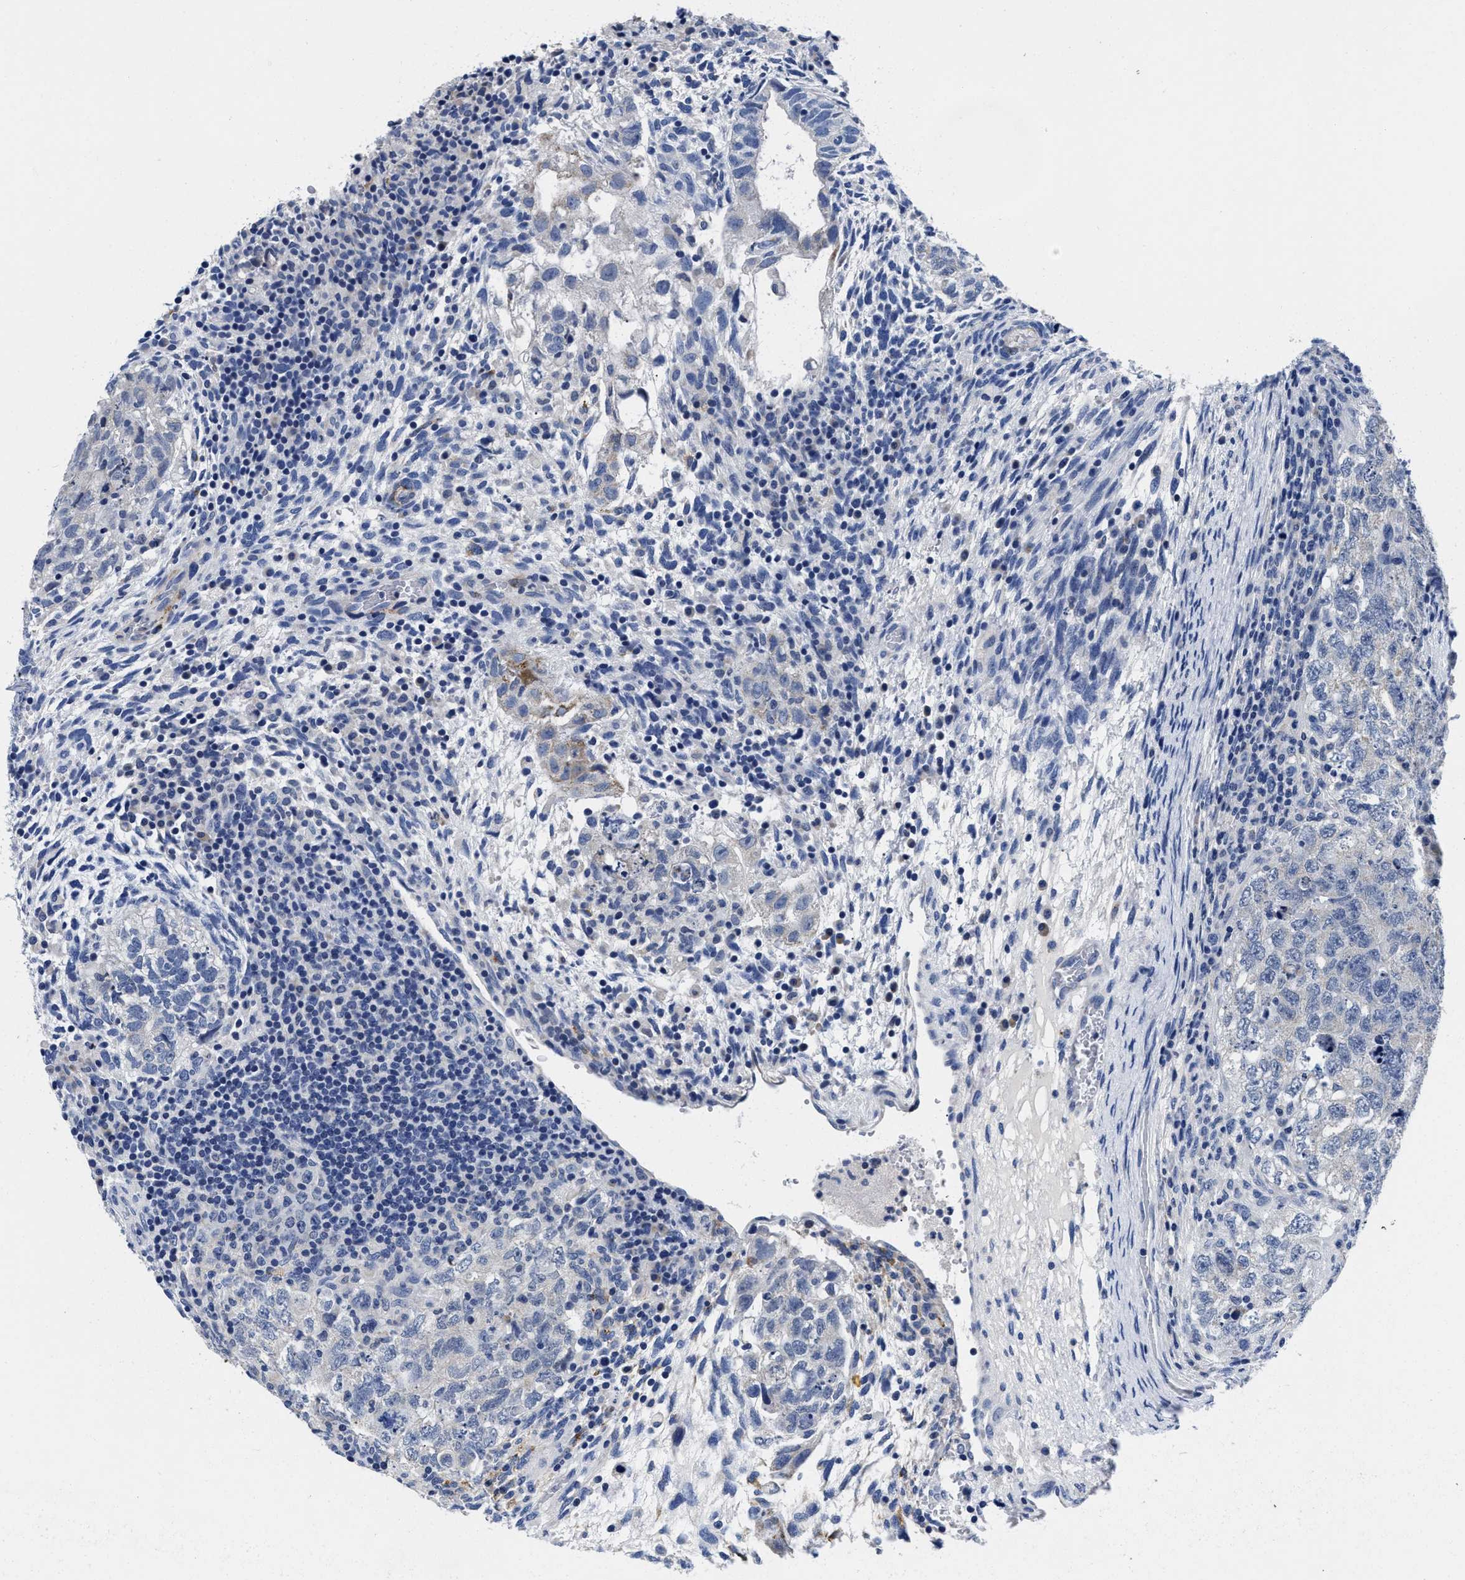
{"staining": {"intensity": "negative", "quantity": "none", "location": "none"}, "tissue": "testis cancer", "cell_type": "Tumor cells", "image_type": "cancer", "snomed": [{"axis": "morphology", "description": "Carcinoma, Embryonal, NOS"}, {"axis": "topography", "description": "Testis"}], "caption": "Micrograph shows no protein expression in tumor cells of embryonal carcinoma (testis) tissue.", "gene": "SLC35F1", "patient": {"sex": "male", "age": 36}}